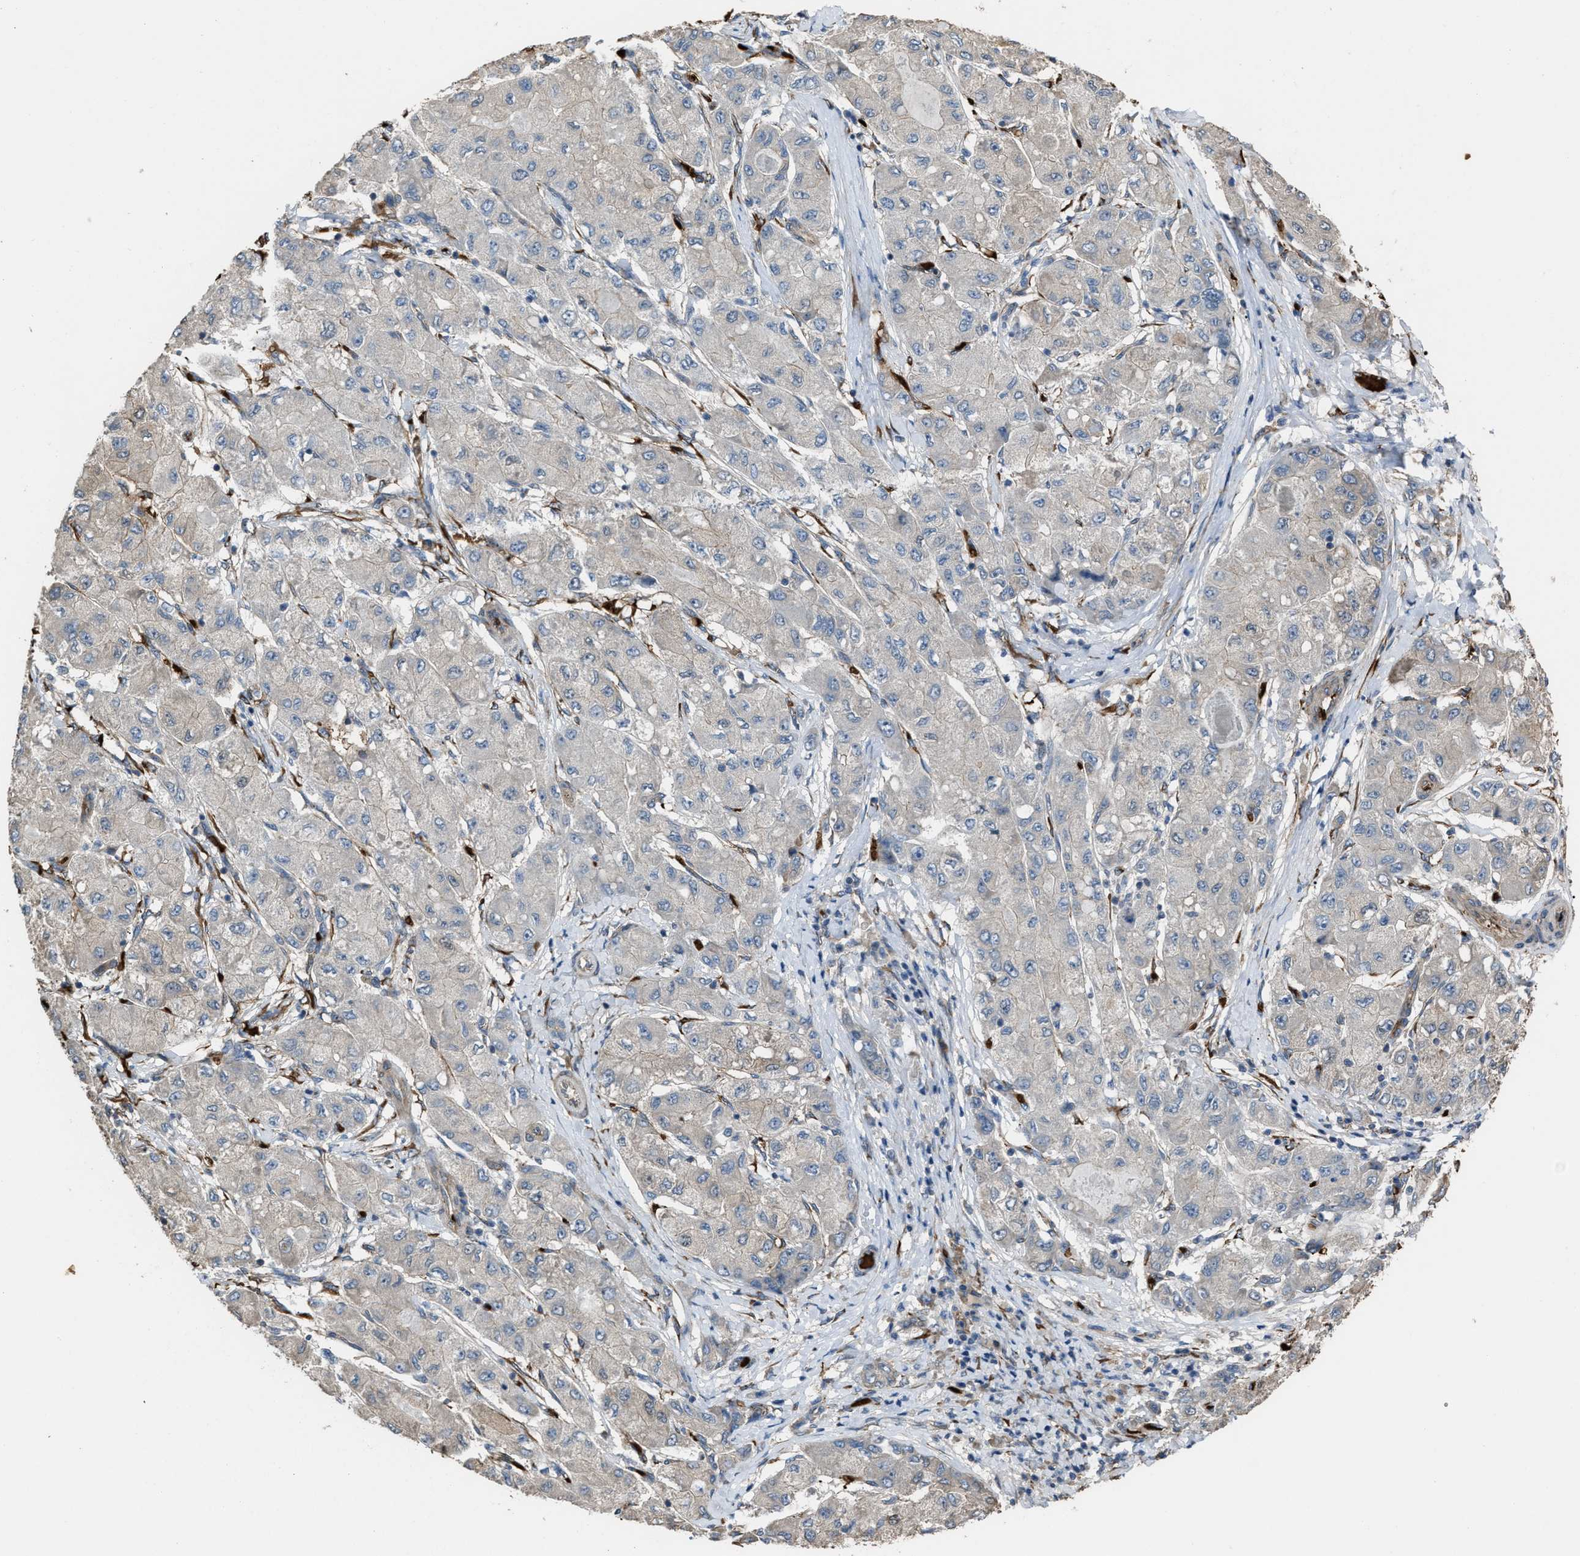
{"staining": {"intensity": "negative", "quantity": "none", "location": "none"}, "tissue": "liver cancer", "cell_type": "Tumor cells", "image_type": "cancer", "snomed": [{"axis": "morphology", "description": "Carcinoma, Hepatocellular, NOS"}, {"axis": "topography", "description": "Liver"}], "caption": "Immunohistochemistry image of neoplastic tissue: human hepatocellular carcinoma (liver) stained with DAB (3,3'-diaminobenzidine) displays no significant protein expression in tumor cells.", "gene": "SELENOM", "patient": {"sex": "male", "age": 80}}